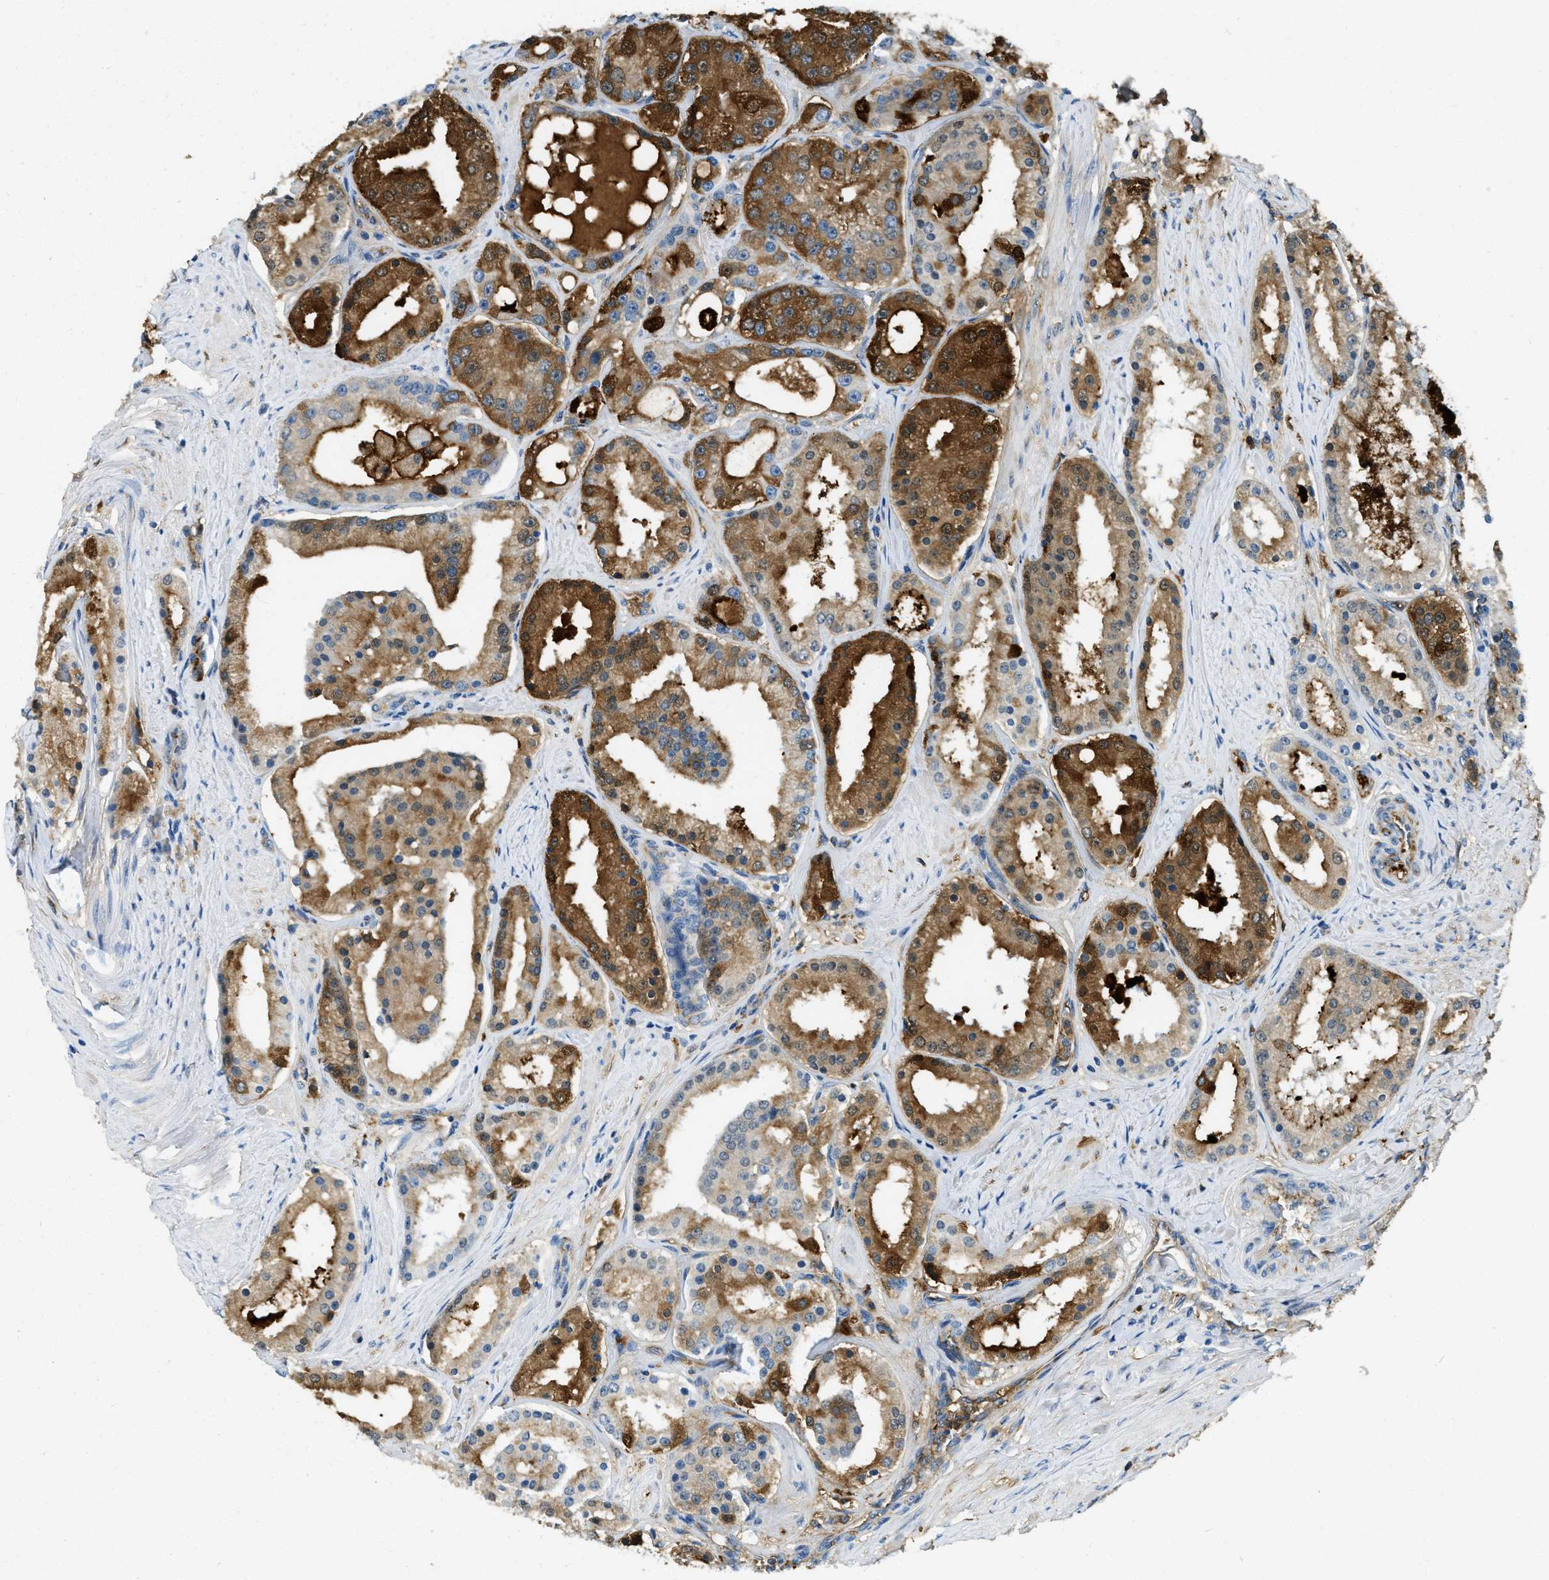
{"staining": {"intensity": "moderate", "quantity": ">75%", "location": "cytoplasmic/membranous"}, "tissue": "prostate cancer", "cell_type": "Tumor cells", "image_type": "cancer", "snomed": [{"axis": "morphology", "description": "Adenocarcinoma, Low grade"}, {"axis": "topography", "description": "Prostate"}], "caption": "This is an image of IHC staining of prostate cancer (adenocarcinoma (low-grade)), which shows moderate positivity in the cytoplasmic/membranous of tumor cells.", "gene": "PRTN3", "patient": {"sex": "male", "age": 63}}